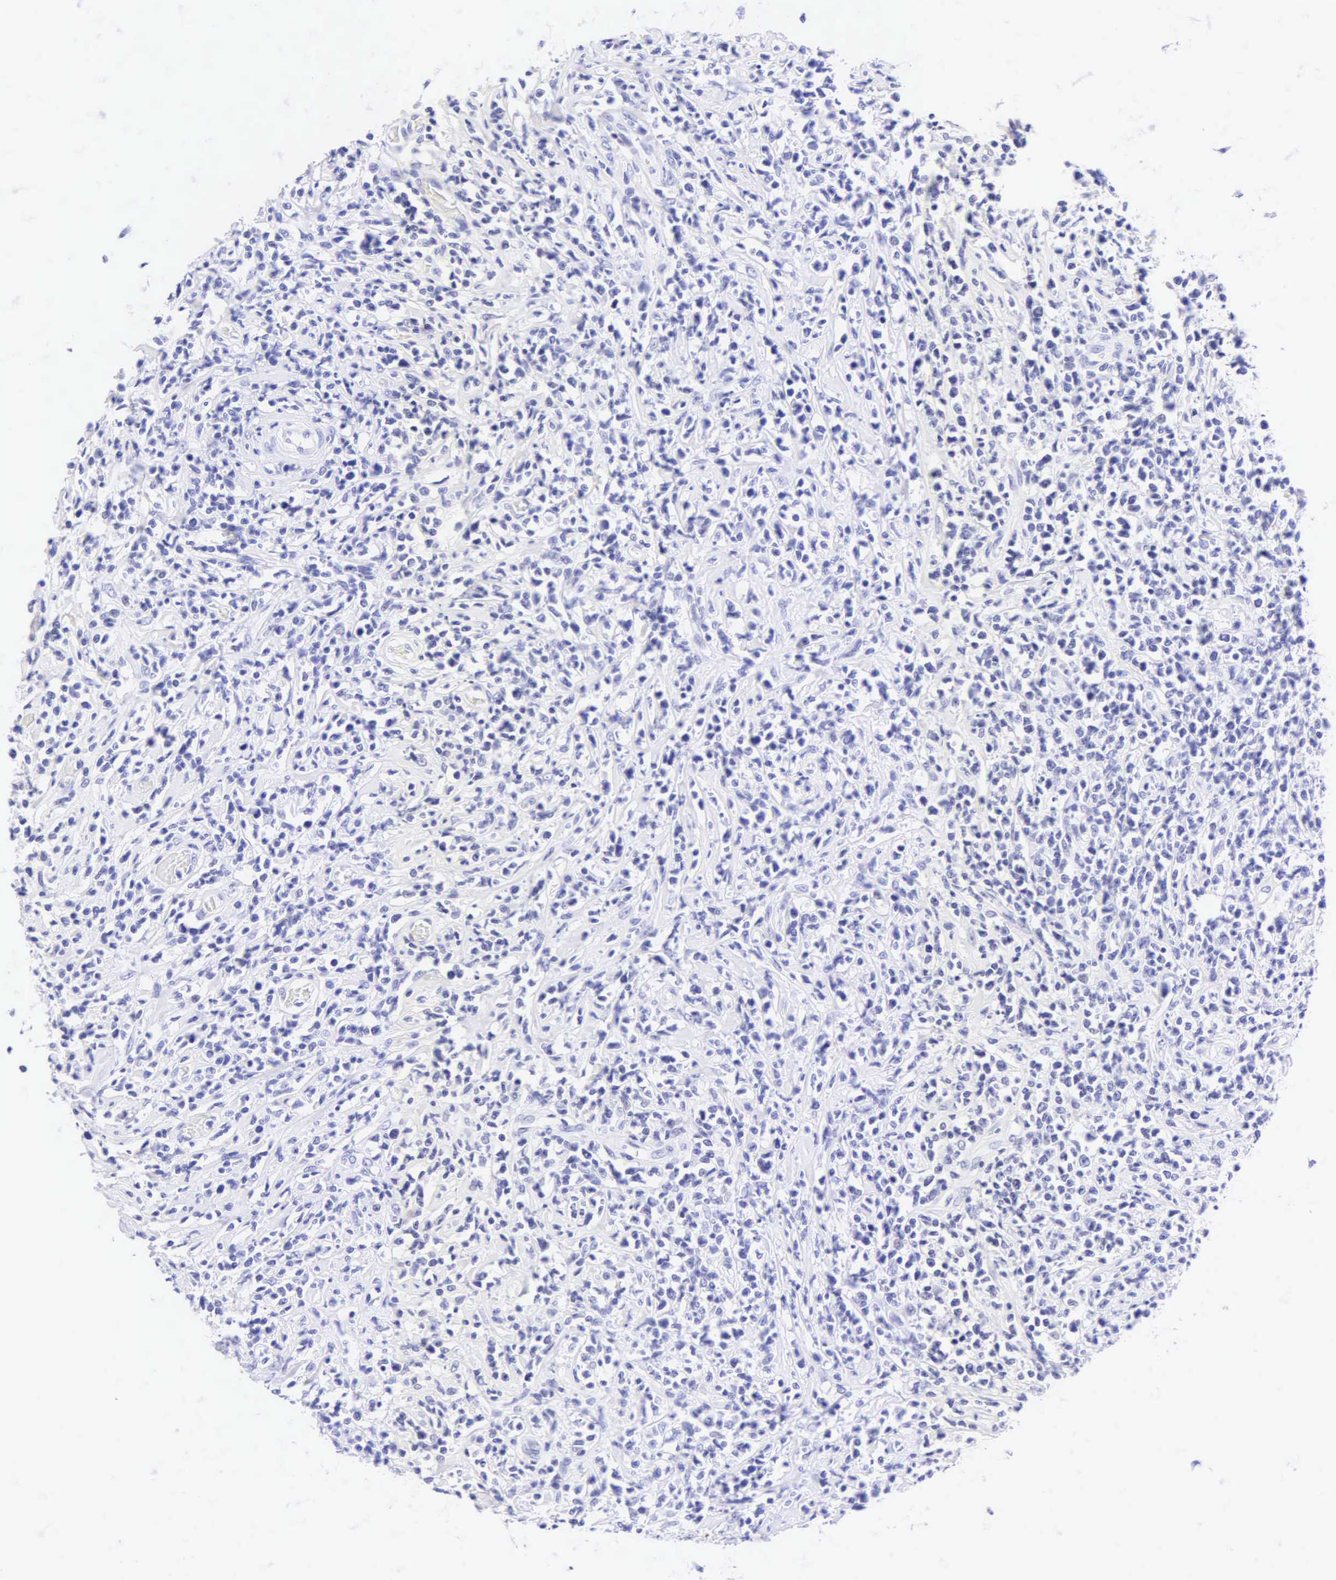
{"staining": {"intensity": "negative", "quantity": "none", "location": "none"}, "tissue": "lymphoma", "cell_type": "Tumor cells", "image_type": "cancer", "snomed": [{"axis": "morphology", "description": "Malignant lymphoma, non-Hodgkin's type, High grade"}, {"axis": "topography", "description": "Colon"}], "caption": "Immunohistochemistry histopathology image of neoplastic tissue: human malignant lymphoma, non-Hodgkin's type (high-grade) stained with DAB (3,3'-diaminobenzidine) demonstrates no significant protein staining in tumor cells.", "gene": "KRT20", "patient": {"sex": "male", "age": 82}}